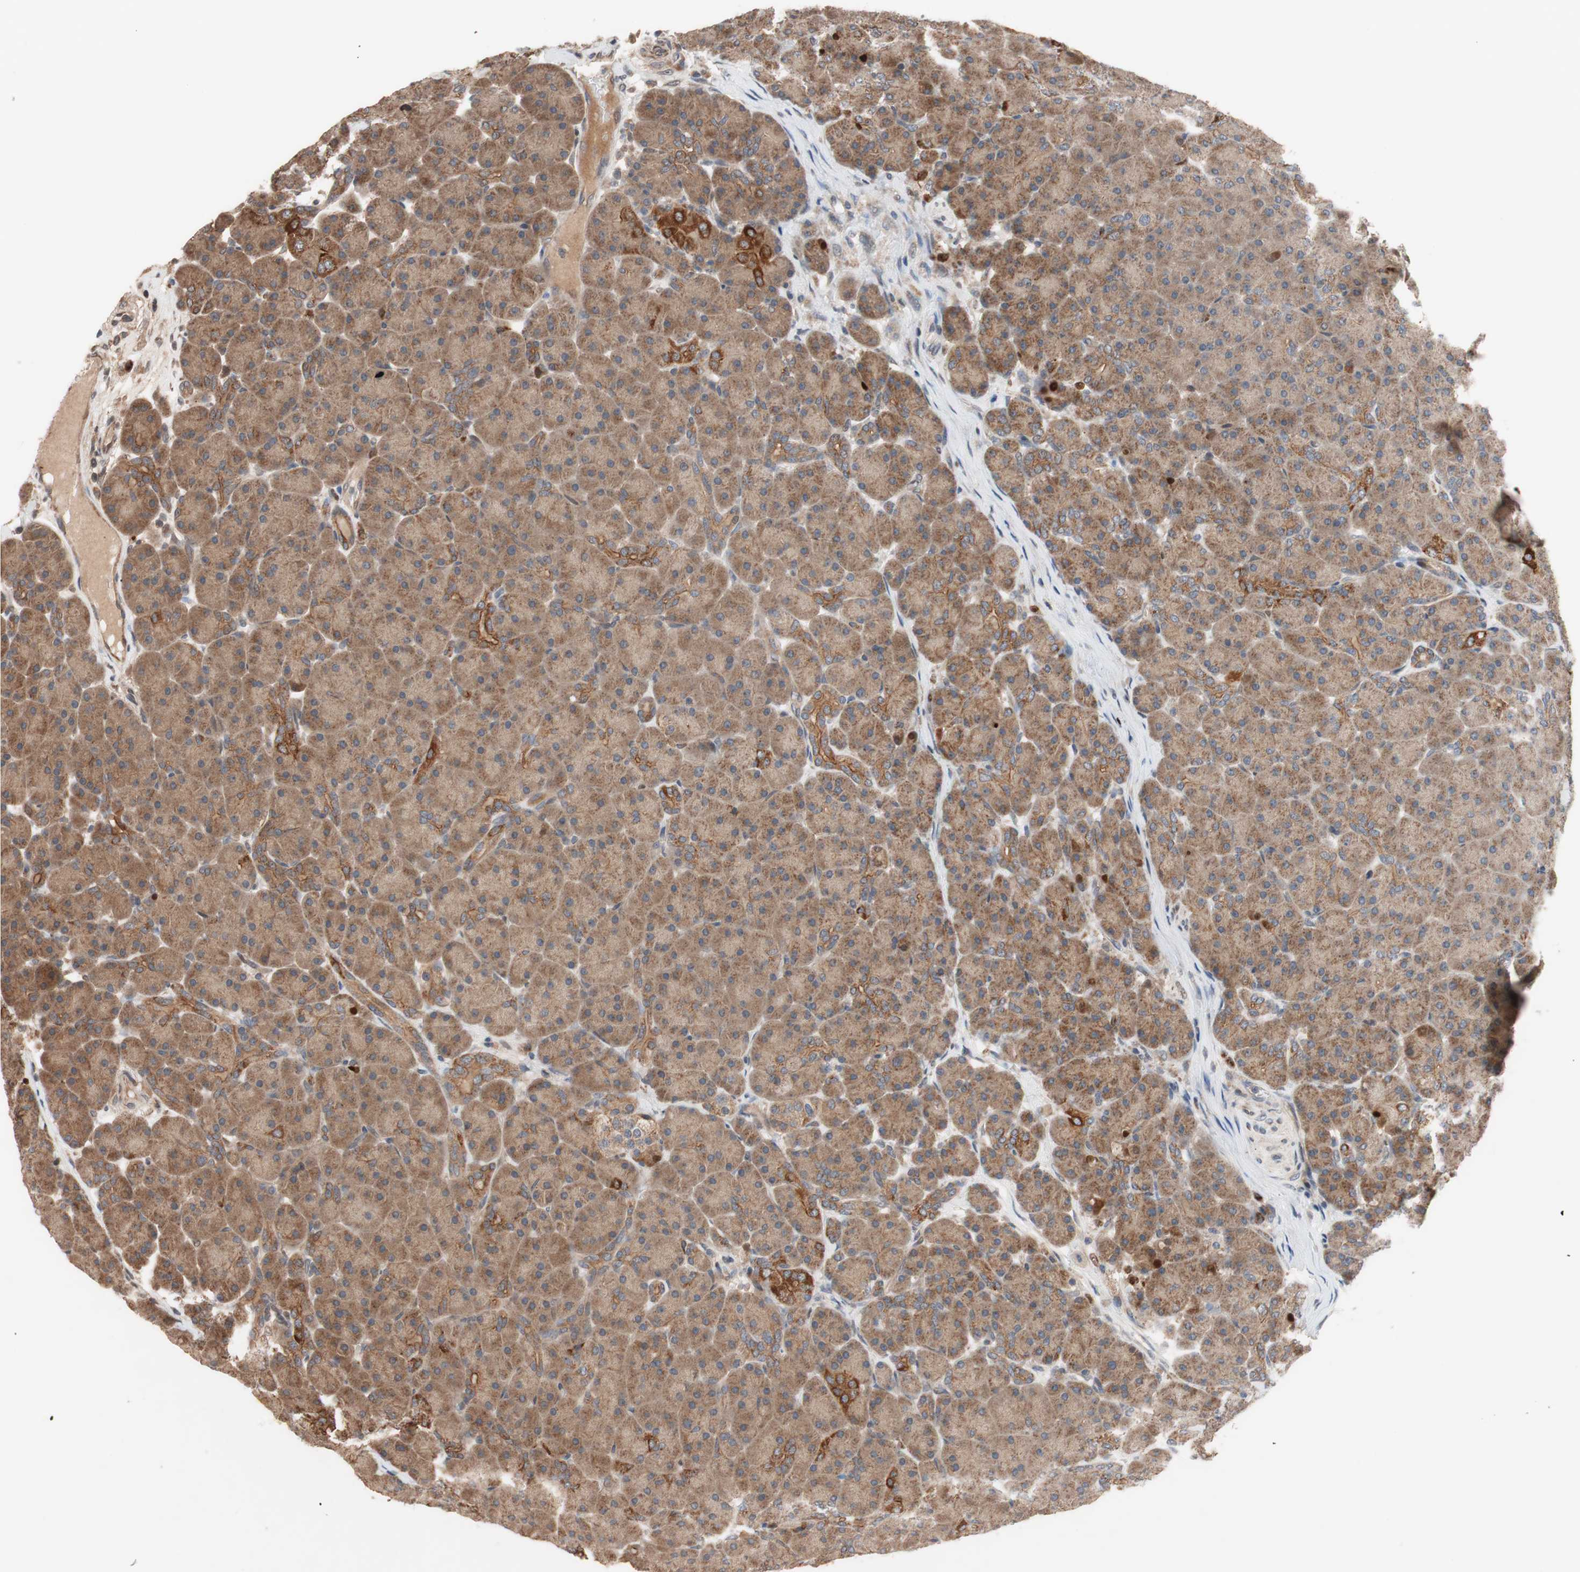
{"staining": {"intensity": "strong", "quantity": ">75%", "location": "cytoplasmic/membranous"}, "tissue": "pancreas", "cell_type": "Exocrine glandular cells", "image_type": "normal", "snomed": [{"axis": "morphology", "description": "Normal tissue, NOS"}, {"axis": "topography", "description": "Pancreas"}], "caption": "High-power microscopy captured an IHC image of benign pancreas, revealing strong cytoplasmic/membranous staining in about >75% of exocrine glandular cells. (Stains: DAB in brown, nuclei in blue, Microscopy: brightfield microscopy at high magnification).", "gene": "NF2", "patient": {"sex": "male", "age": 66}}